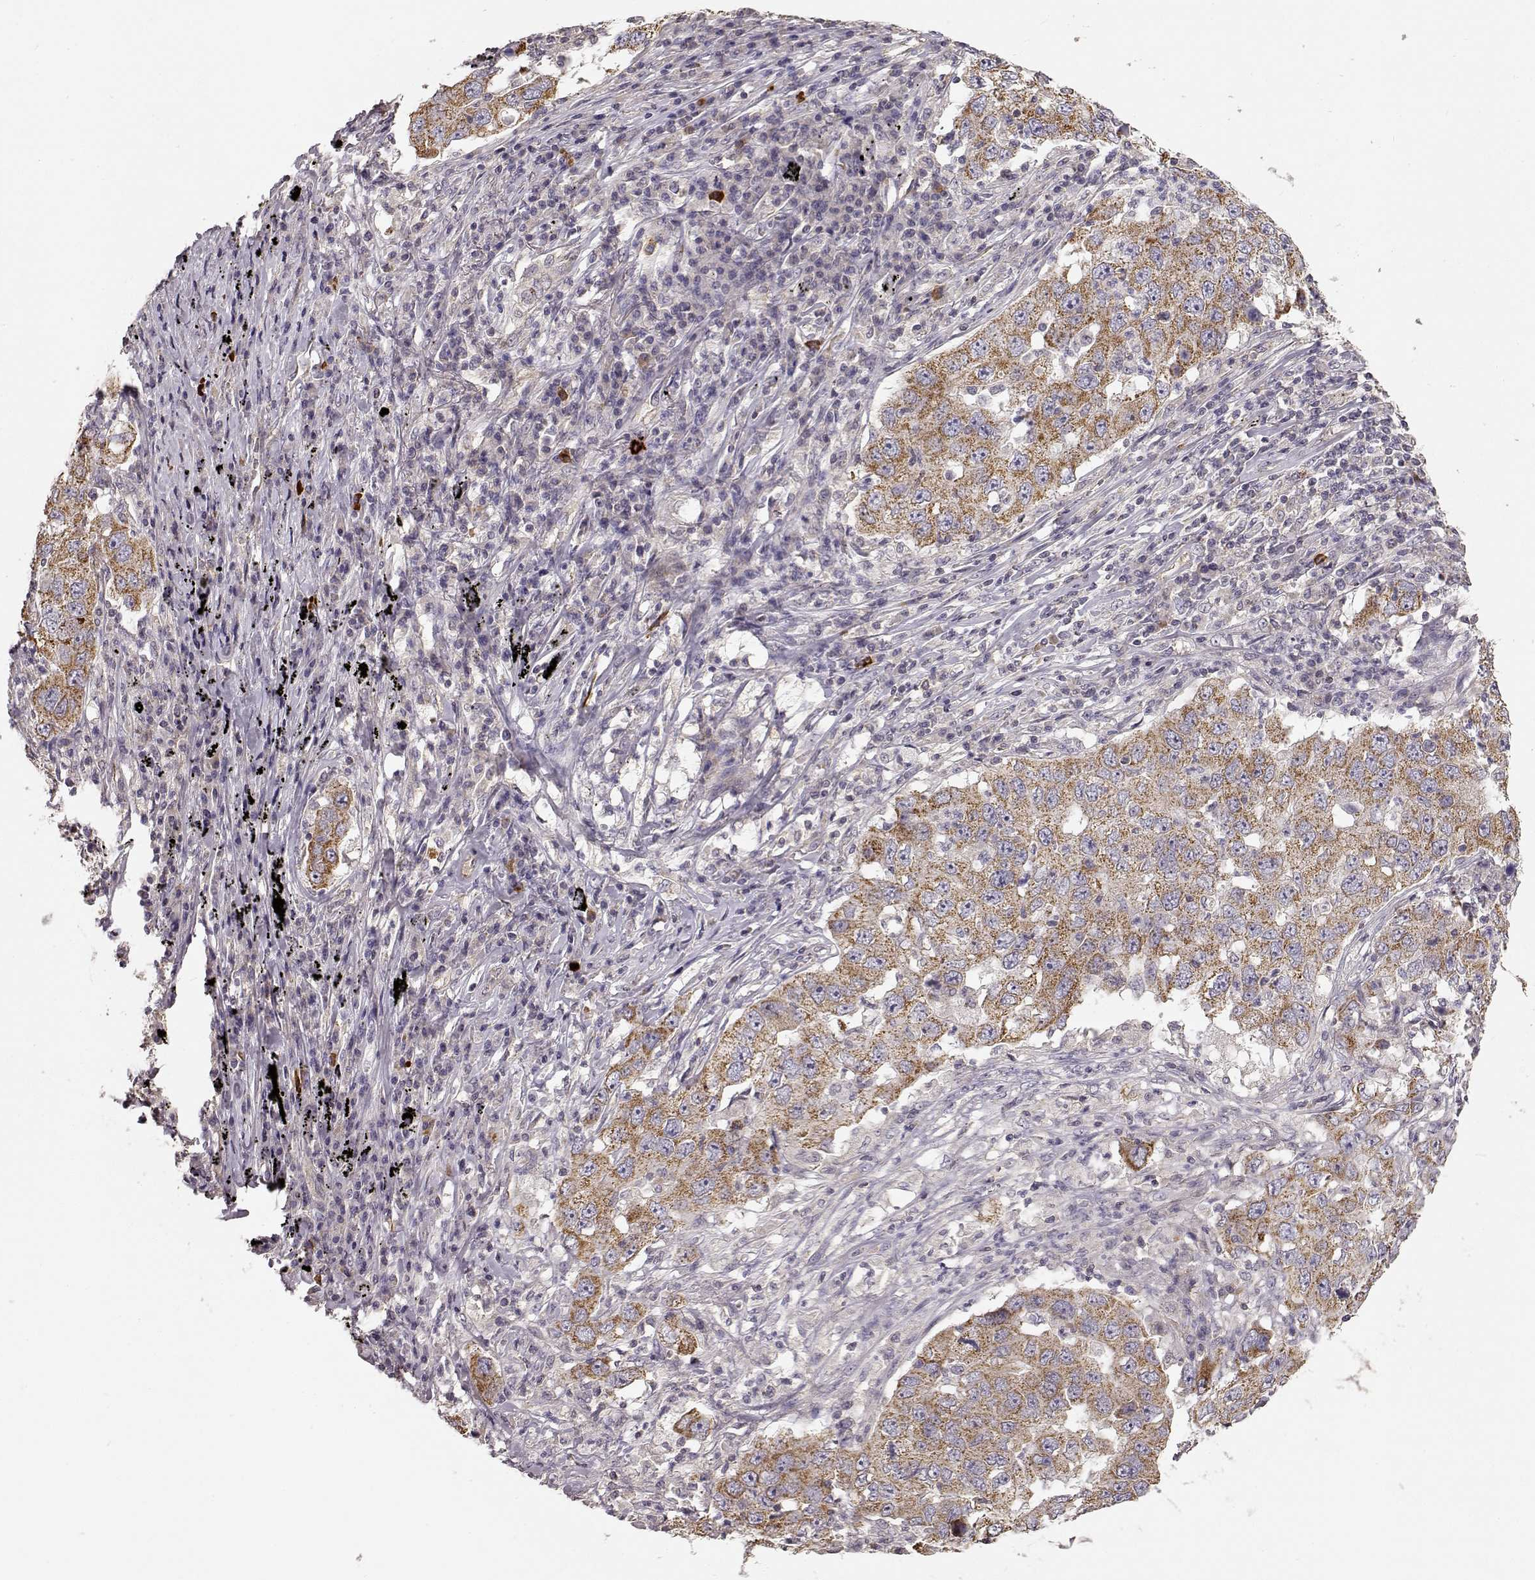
{"staining": {"intensity": "moderate", "quantity": ">75%", "location": "cytoplasmic/membranous"}, "tissue": "lung cancer", "cell_type": "Tumor cells", "image_type": "cancer", "snomed": [{"axis": "morphology", "description": "Adenocarcinoma, NOS"}, {"axis": "topography", "description": "Lung"}], "caption": "Moderate cytoplasmic/membranous positivity for a protein is identified in about >75% of tumor cells of lung cancer using IHC.", "gene": "ERBB3", "patient": {"sex": "male", "age": 73}}